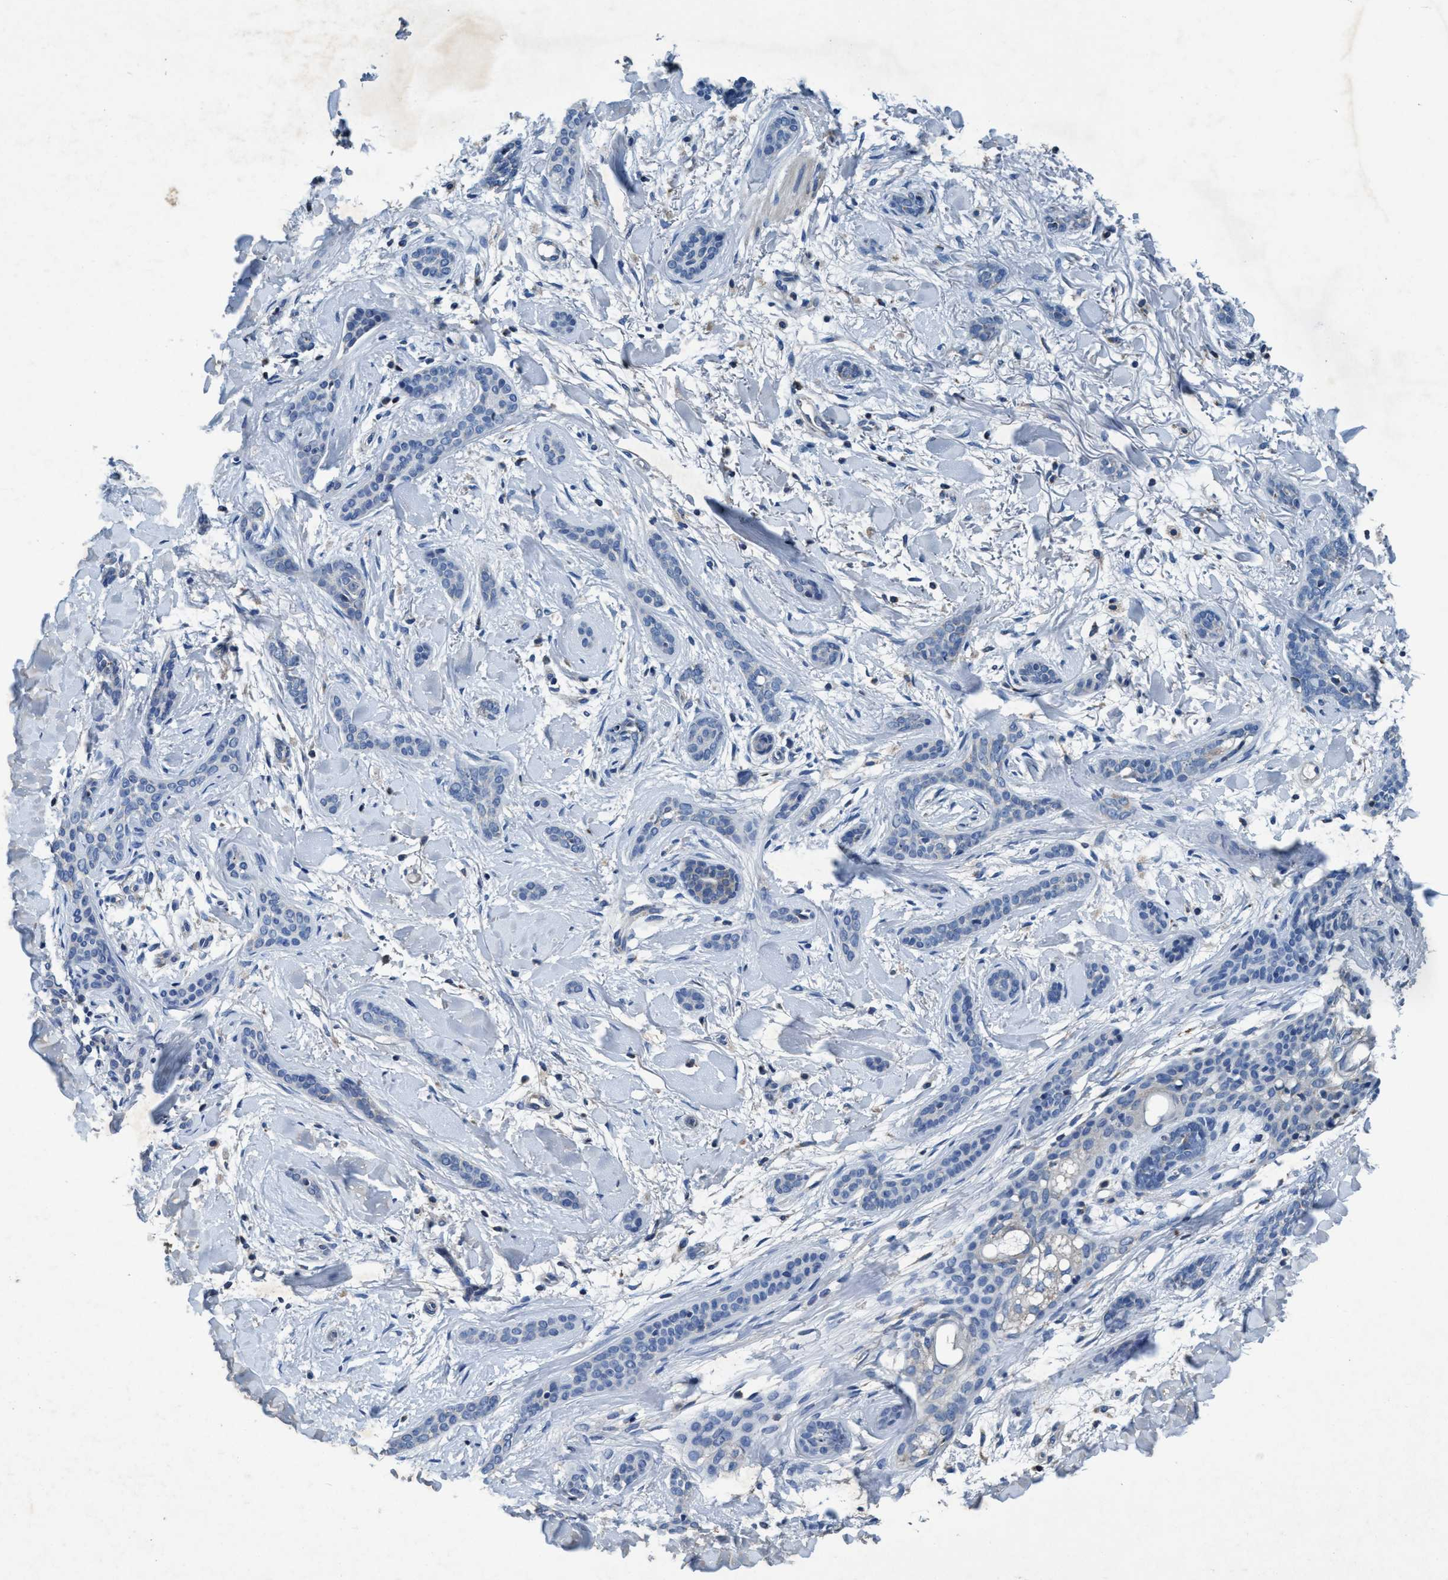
{"staining": {"intensity": "negative", "quantity": "none", "location": "none"}, "tissue": "skin cancer", "cell_type": "Tumor cells", "image_type": "cancer", "snomed": [{"axis": "morphology", "description": "Basal cell carcinoma"}, {"axis": "morphology", "description": "Adnexal tumor, benign"}, {"axis": "topography", "description": "Skin"}], "caption": "Skin cancer was stained to show a protein in brown. There is no significant staining in tumor cells. The staining was performed using DAB (3,3'-diaminobenzidine) to visualize the protein expression in brown, while the nuclei were stained in blue with hematoxylin (Magnification: 20x).", "gene": "ANKFN1", "patient": {"sex": "female", "age": 42}}